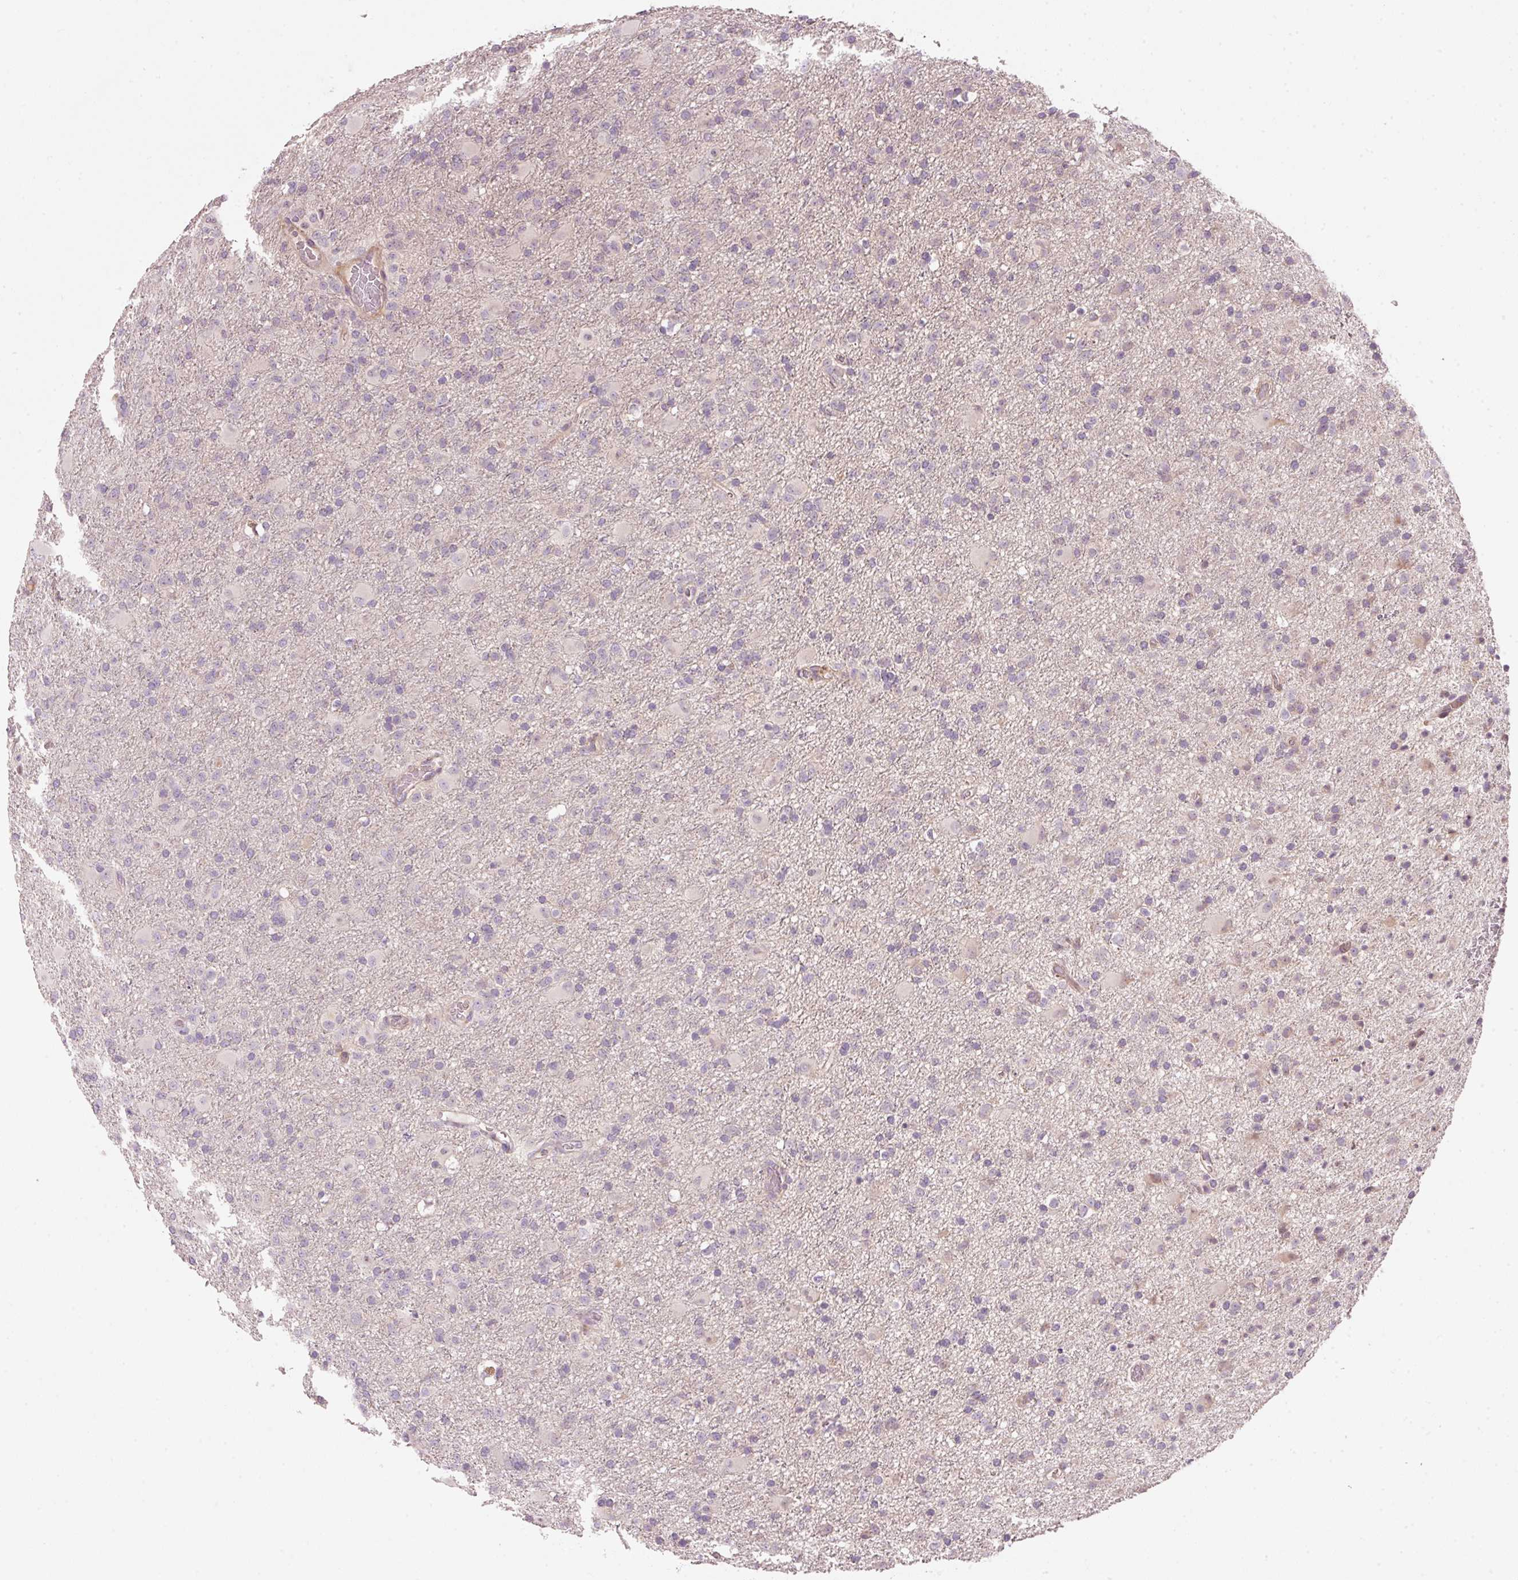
{"staining": {"intensity": "negative", "quantity": "none", "location": "none"}, "tissue": "glioma", "cell_type": "Tumor cells", "image_type": "cancer", "snomed": [{"axis": "morphology", "description": "Glioma, malignant, Low grade"}, {"axis": "topography", "description": "Brain"}], "caption": "This is an immunohistochemistry photomicrograph of glioma. There is no staining in tumor cells.", "gene": "TIRAP", "patient": {"sex": "male", "age": 65}}